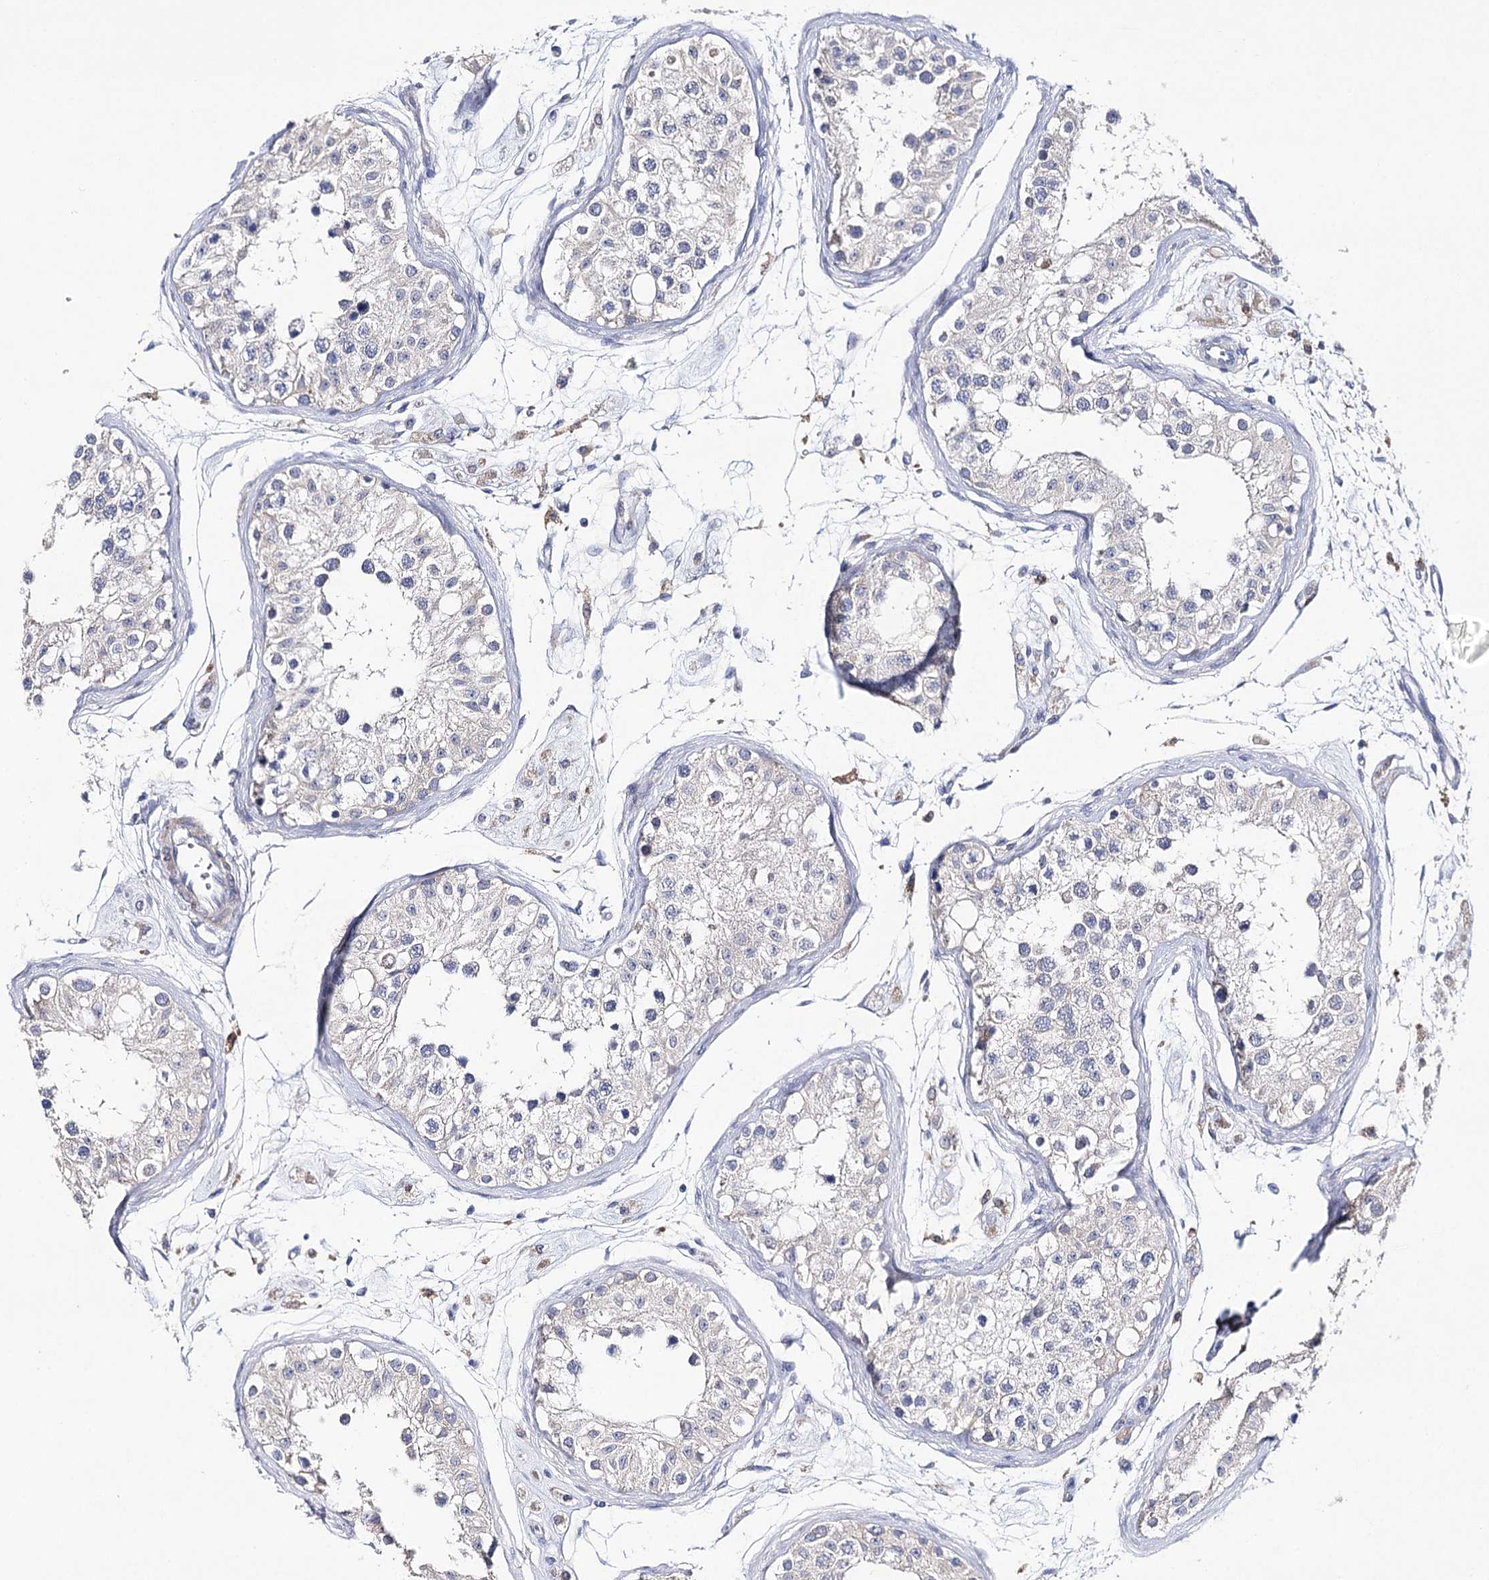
{"staining": {"intensity": "negative", "quantity": "none", "location": "none"}, "tissue": "testis", "cell_type": "Cells in seminiferous ducts", "image_type": "normal", "snomed": [{"axis": "morphology", "description": "Normal tissue, NOS"}, {"axis": "morphology", "description": "Adenocarcinoma, metastatic, NOS"}, {"axis": "topography", "description": "Testis"}], "caption": "High power microscopy micrograph of an immunohistochemistry (IHC) image of normal testis, revealing no significant positivity in cells in seminiferous ducts.", "gene": "NRAP", "patient": {"sex": "male", "age": 26}}